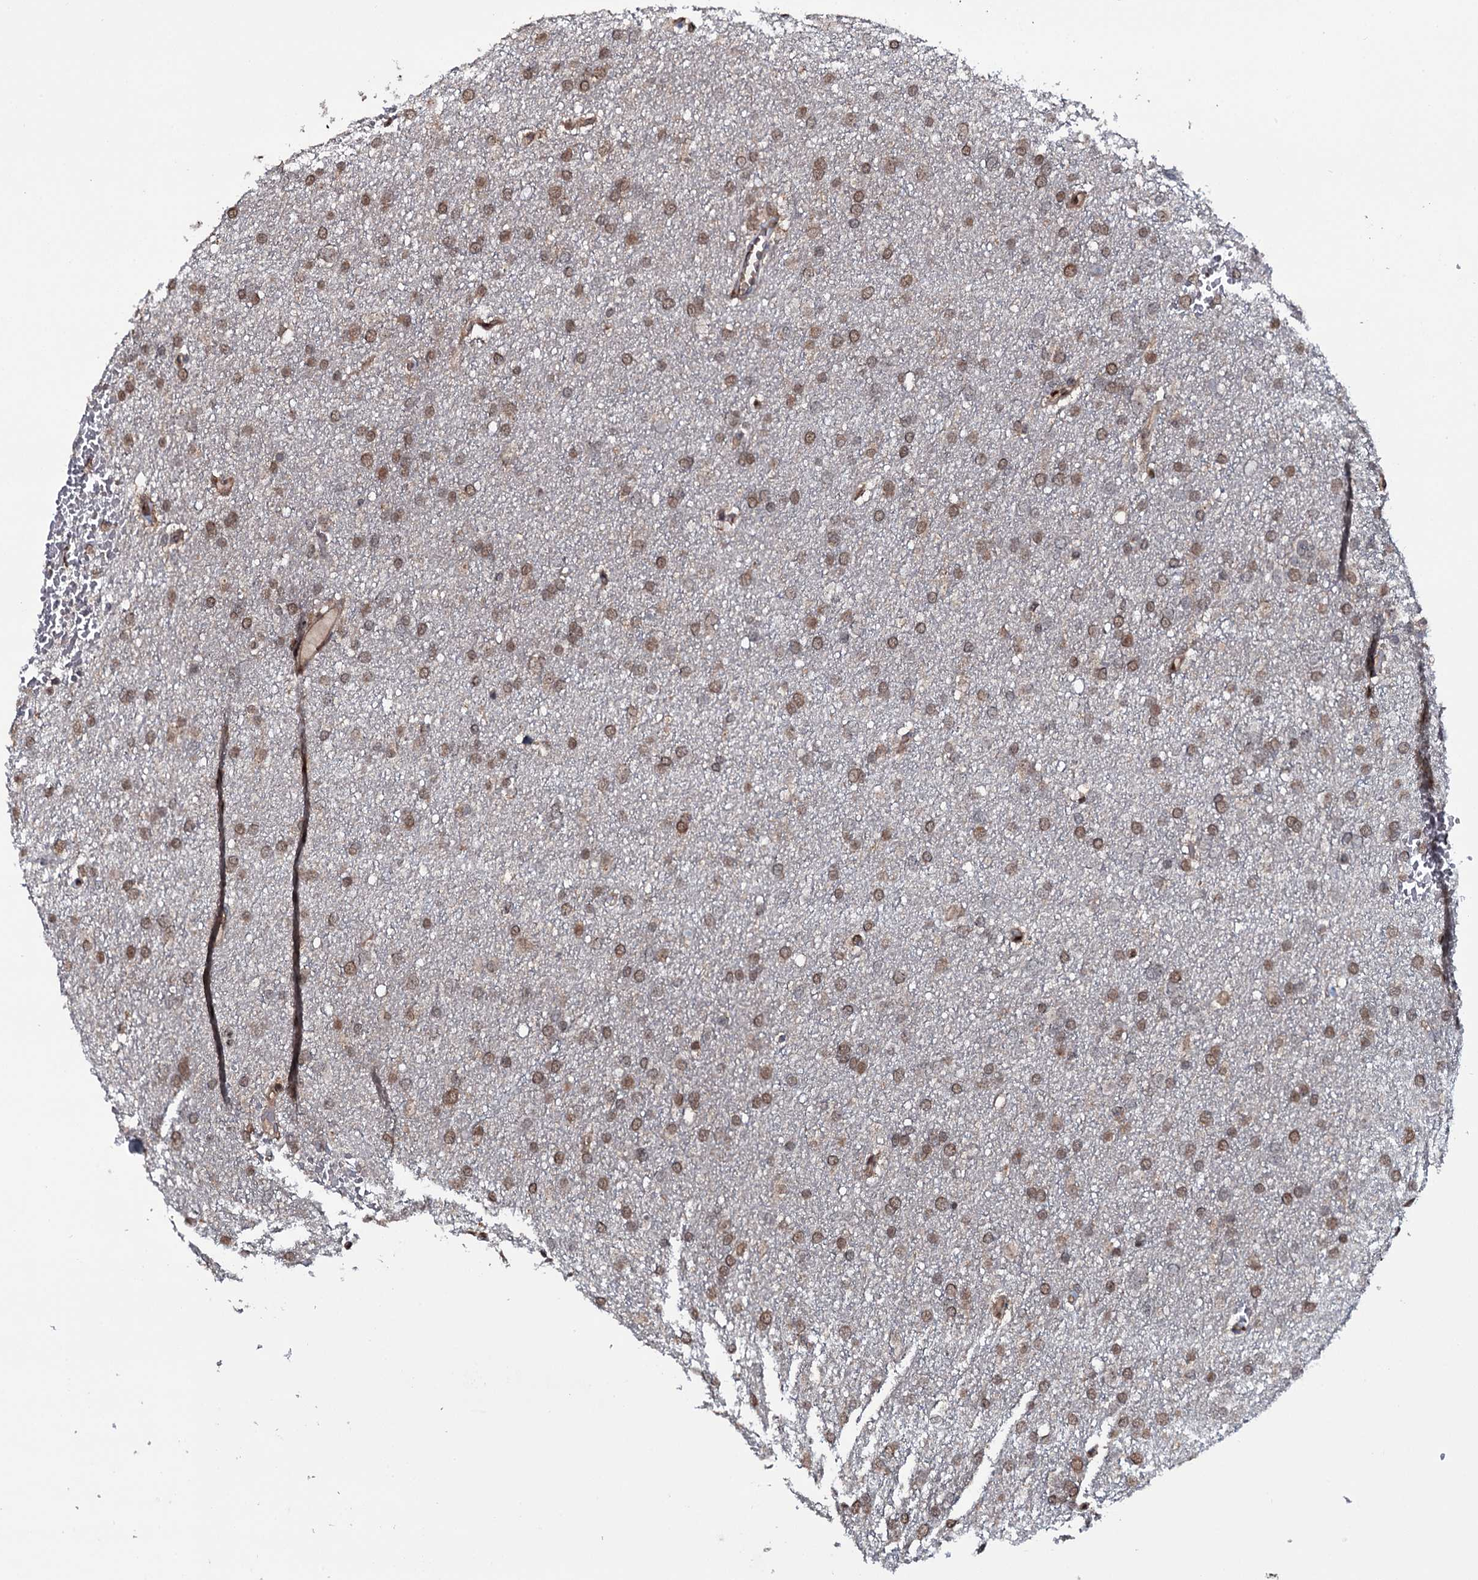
{"staining": {"intensity": "moderate", "quantity": ">75%", "location": "nuclear"}, "tissue": "glioma", "cell_type": "Tumor cells", "image_type": "cancer", "snomed": [{"axis": "morphology", "description": "Glioma, malignant, High grade"}, {"axis": "topography", "description": "Cerebral cortex"}], "caption": "Moderate nuclear positivity for a protein is seen in about >75% of tumor cells of glioma using IHC.", "gene": "HDDC3", "patient": {"sex": "female", "age": 36}}